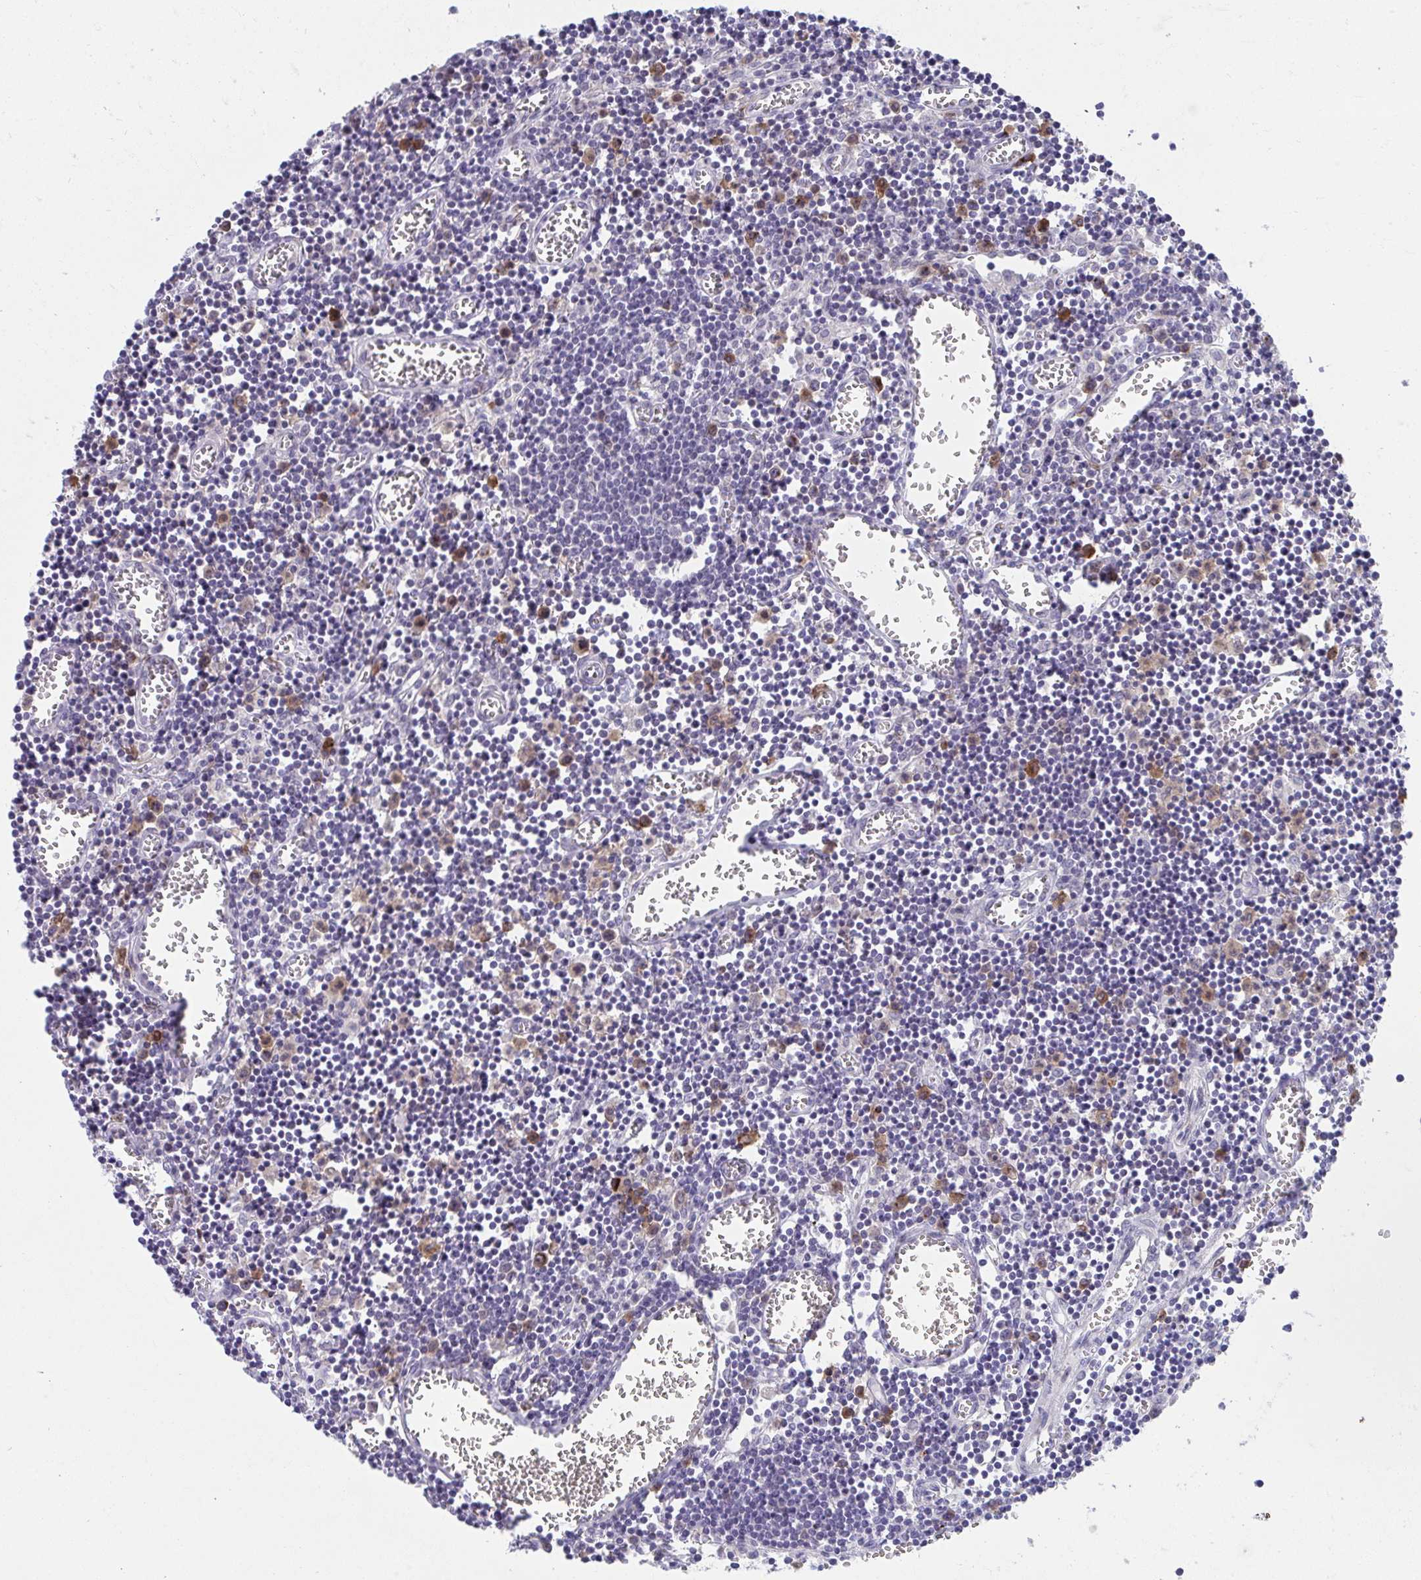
{"staining": {"intensity": "strong", "quantity": "<25%", "location": "cytoplasmic/membranous"}, "tissue": "lymph node", "cell_type": "Germinal center cells", "image_type": "normal", "snomed": [{"axis": "morphology", "description": "Normal tissue, NOS"}, {"axis": "topography", "description": "Lymph node"}], "caption": "This is an image of IHC staining of benign lymph node, which shows strong positivity in the cytoplasmic/membranous of germinal center cells.", "gene": "SLAMF7", "patient": {"sex": "male", "age": 66}}